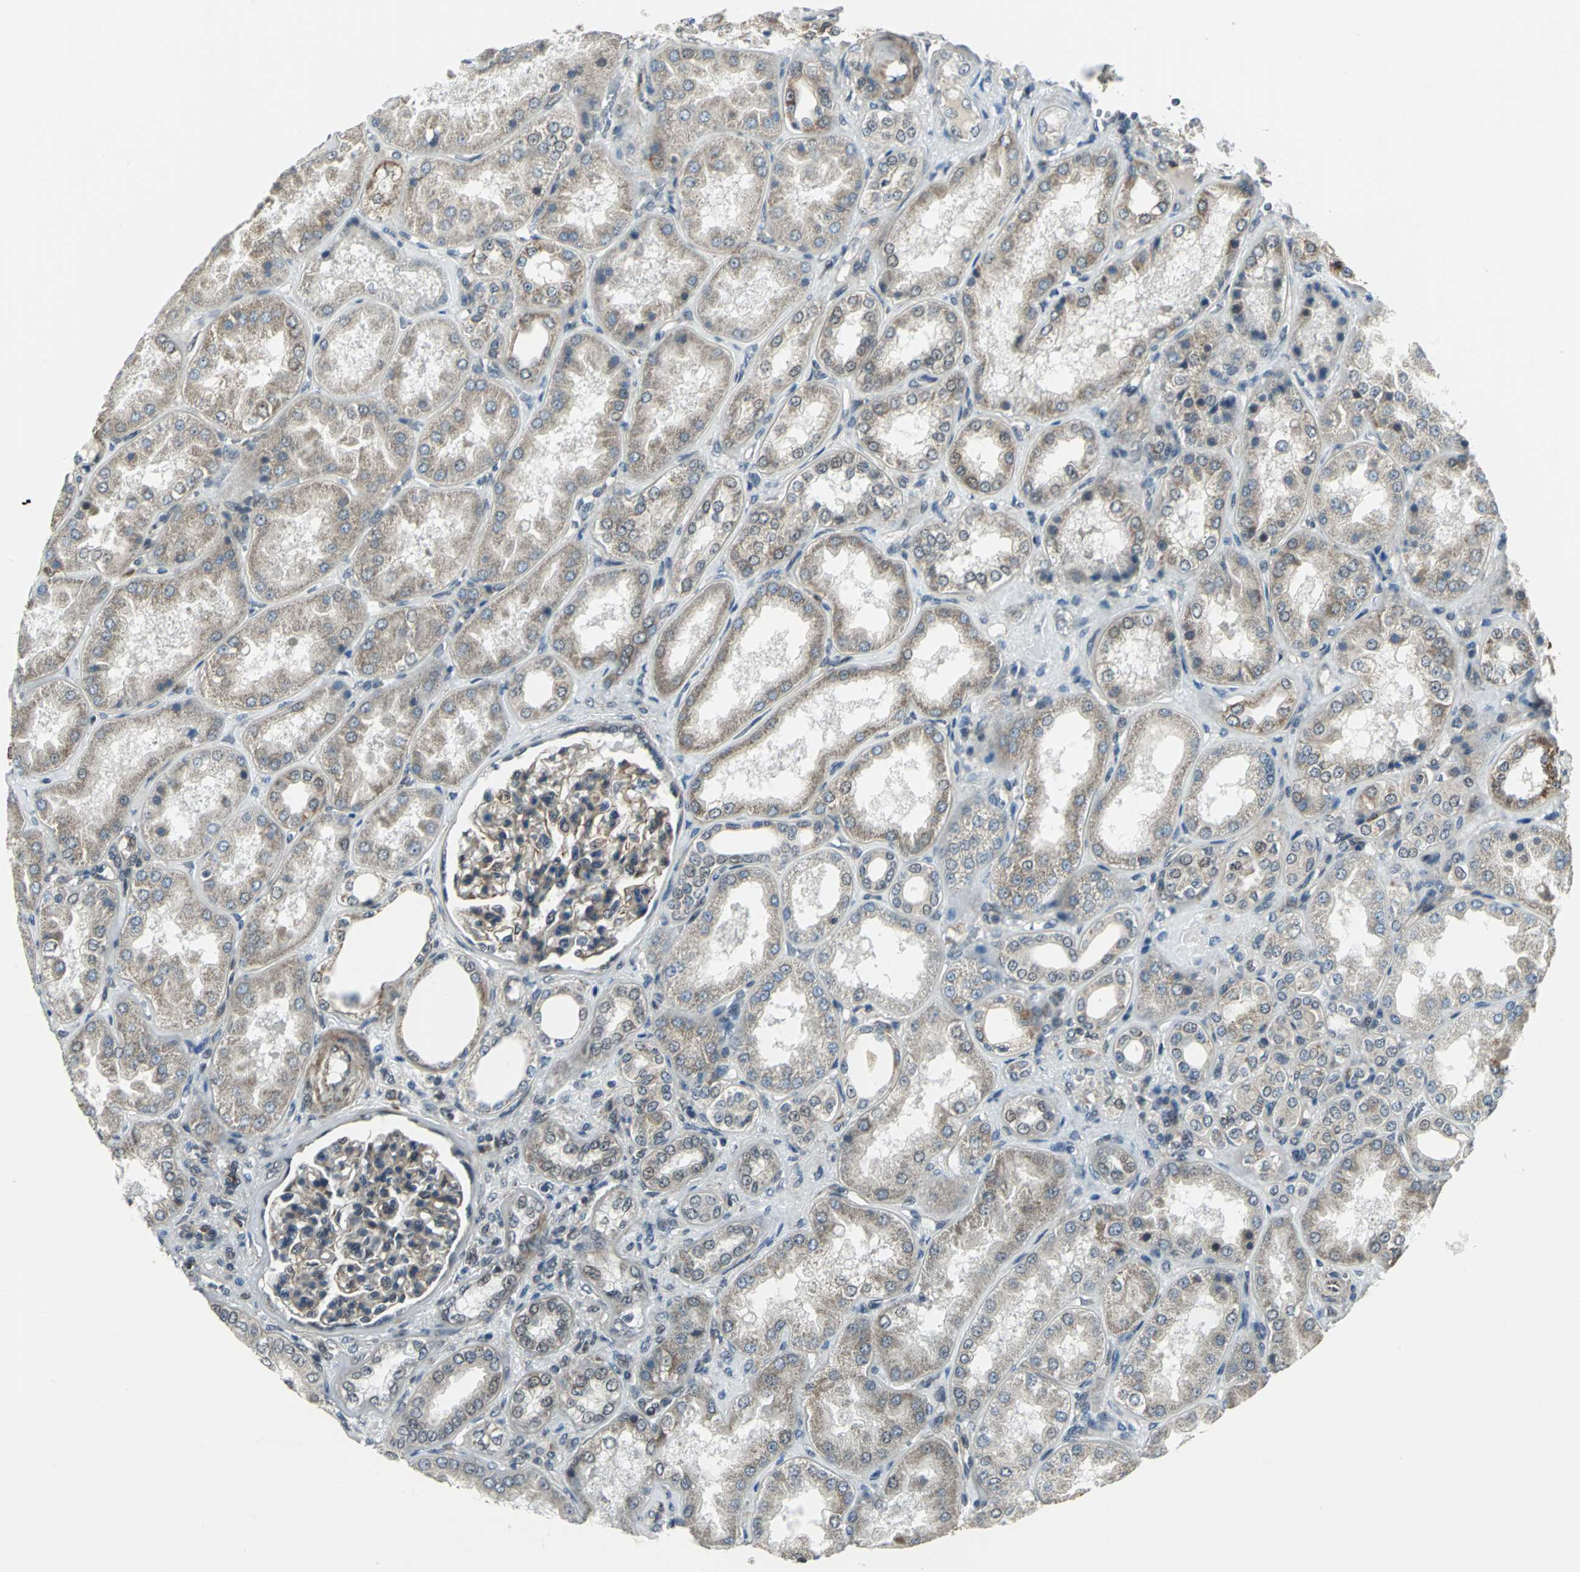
{"staining": {"intensity": "moderate", "quantity": "25%-75%", "location": "cytoplasmic/membranous"}, "tissue": "kidney", "cell_type": "Cells in glomeruli", "image_type": "normal", "snomed": [{"axis": "morphology", "description": "Normal tissue, NOS"}, {"axis": "topography", "description": "Kidney"}], "caption": "Moderate cytoplasmic/membranous protein expression is appreciated in approximately 25%-75% of cells in glomeruli in kidney. The staining is performed using DAB (3,3'-diaminobenzidine) brown chromogen to label protein expression. The nuclei are counter-stained blue using hematoxylin.", "gene": "PLAGL2", "patient": {"sex": "female", "age": 56}}